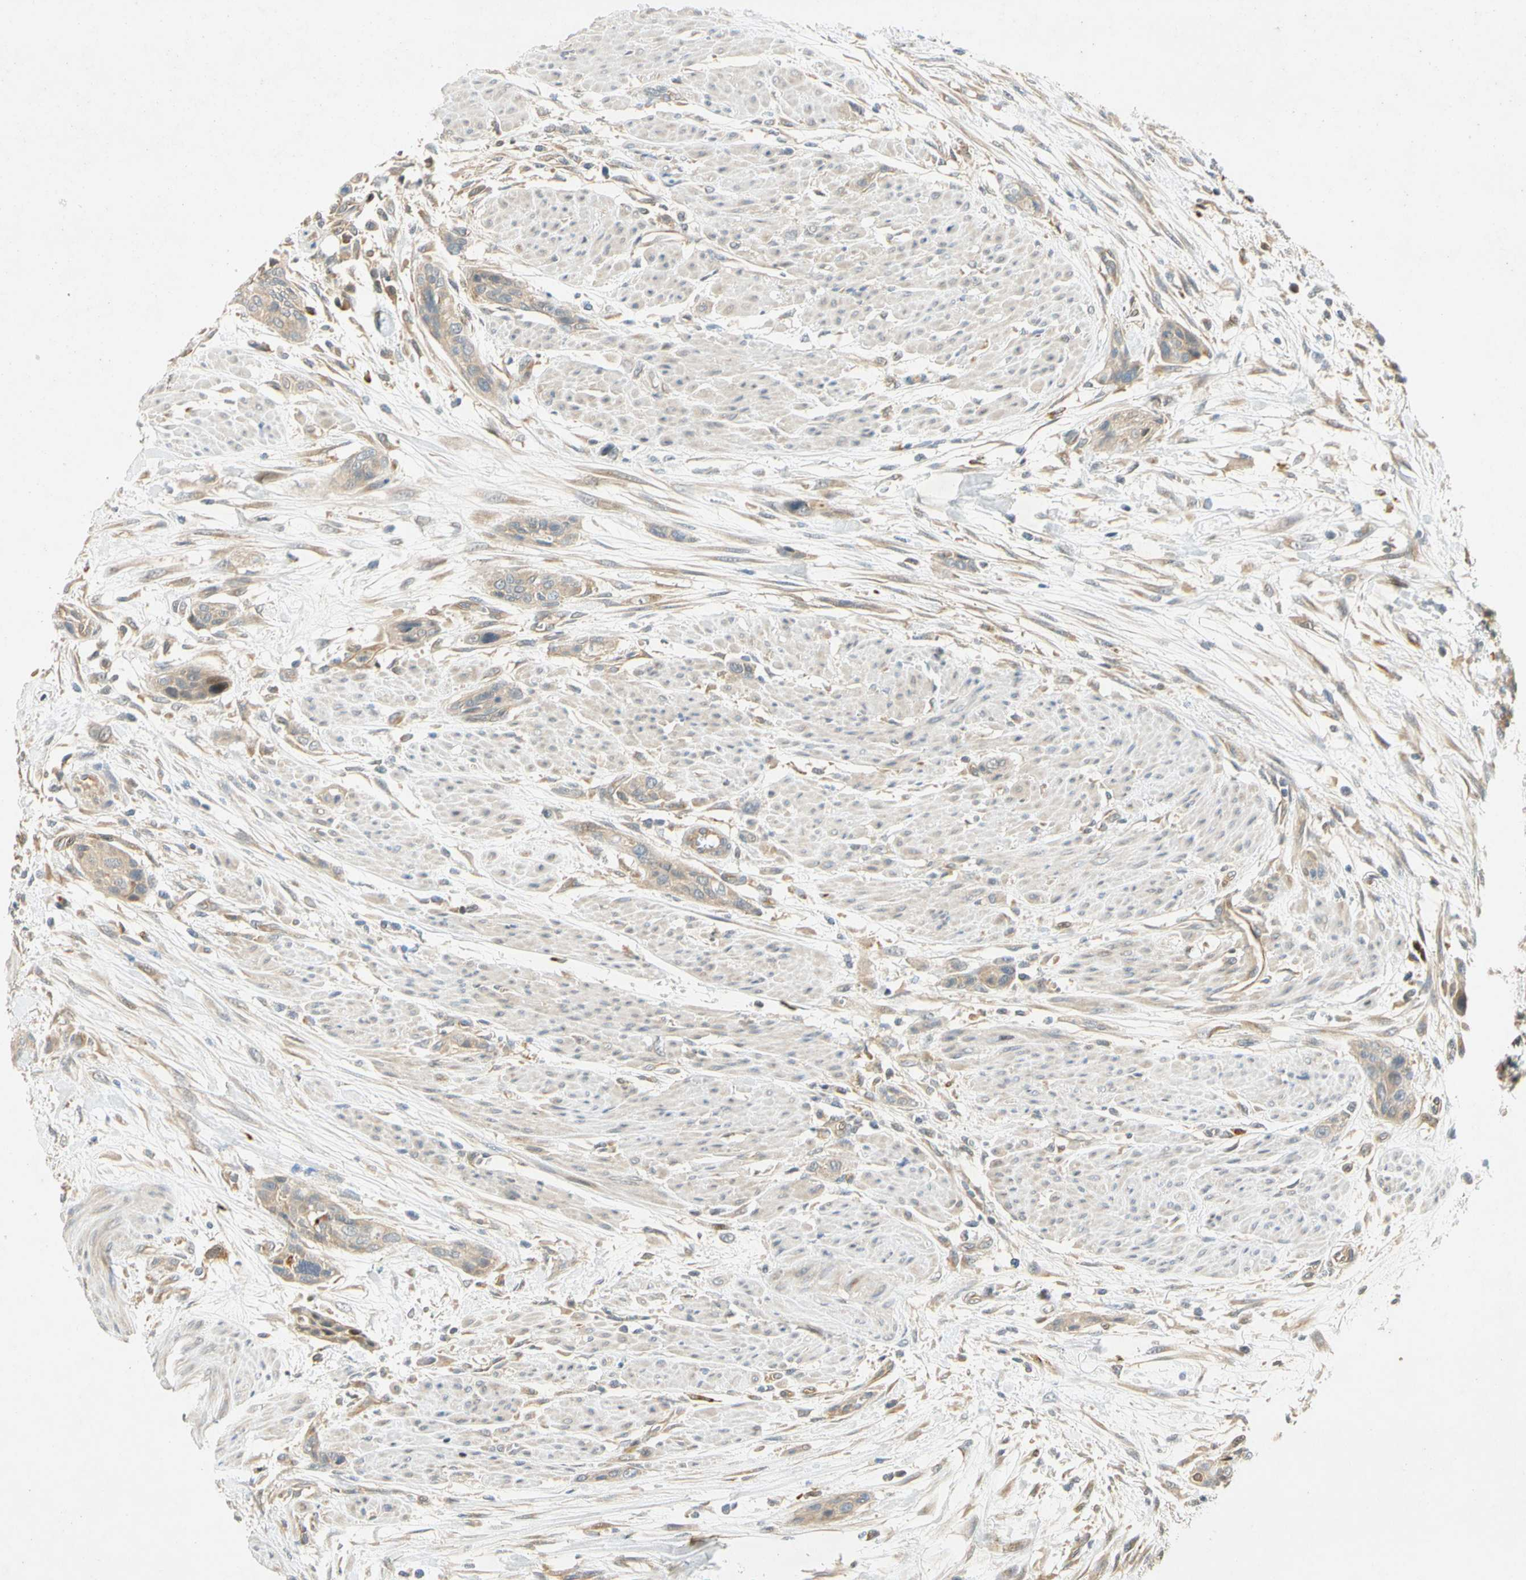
{"staining": {"intensity": "weak", "quantity": ">75%", "location": "cytoplasmic/membranous"}, "tissue": "urothelial cancer", "cell_type": "Tumor cells", "image_type": "cancer", "snomed": [{"axis": "morphology", "description": "Urothelial carcinoma, High grade"}, {"axis": "topography", "description": "Urinary bladder"}], "caption": "Weak cytoplasmic/membranous staining for a protein is identified in approximately >75% of tumor cells of urothelial carcinoma (high-grade) using immunohistochemistry (IHC).", "gene": "GATD1", "patient": {"sex": "male", "age": 35}}